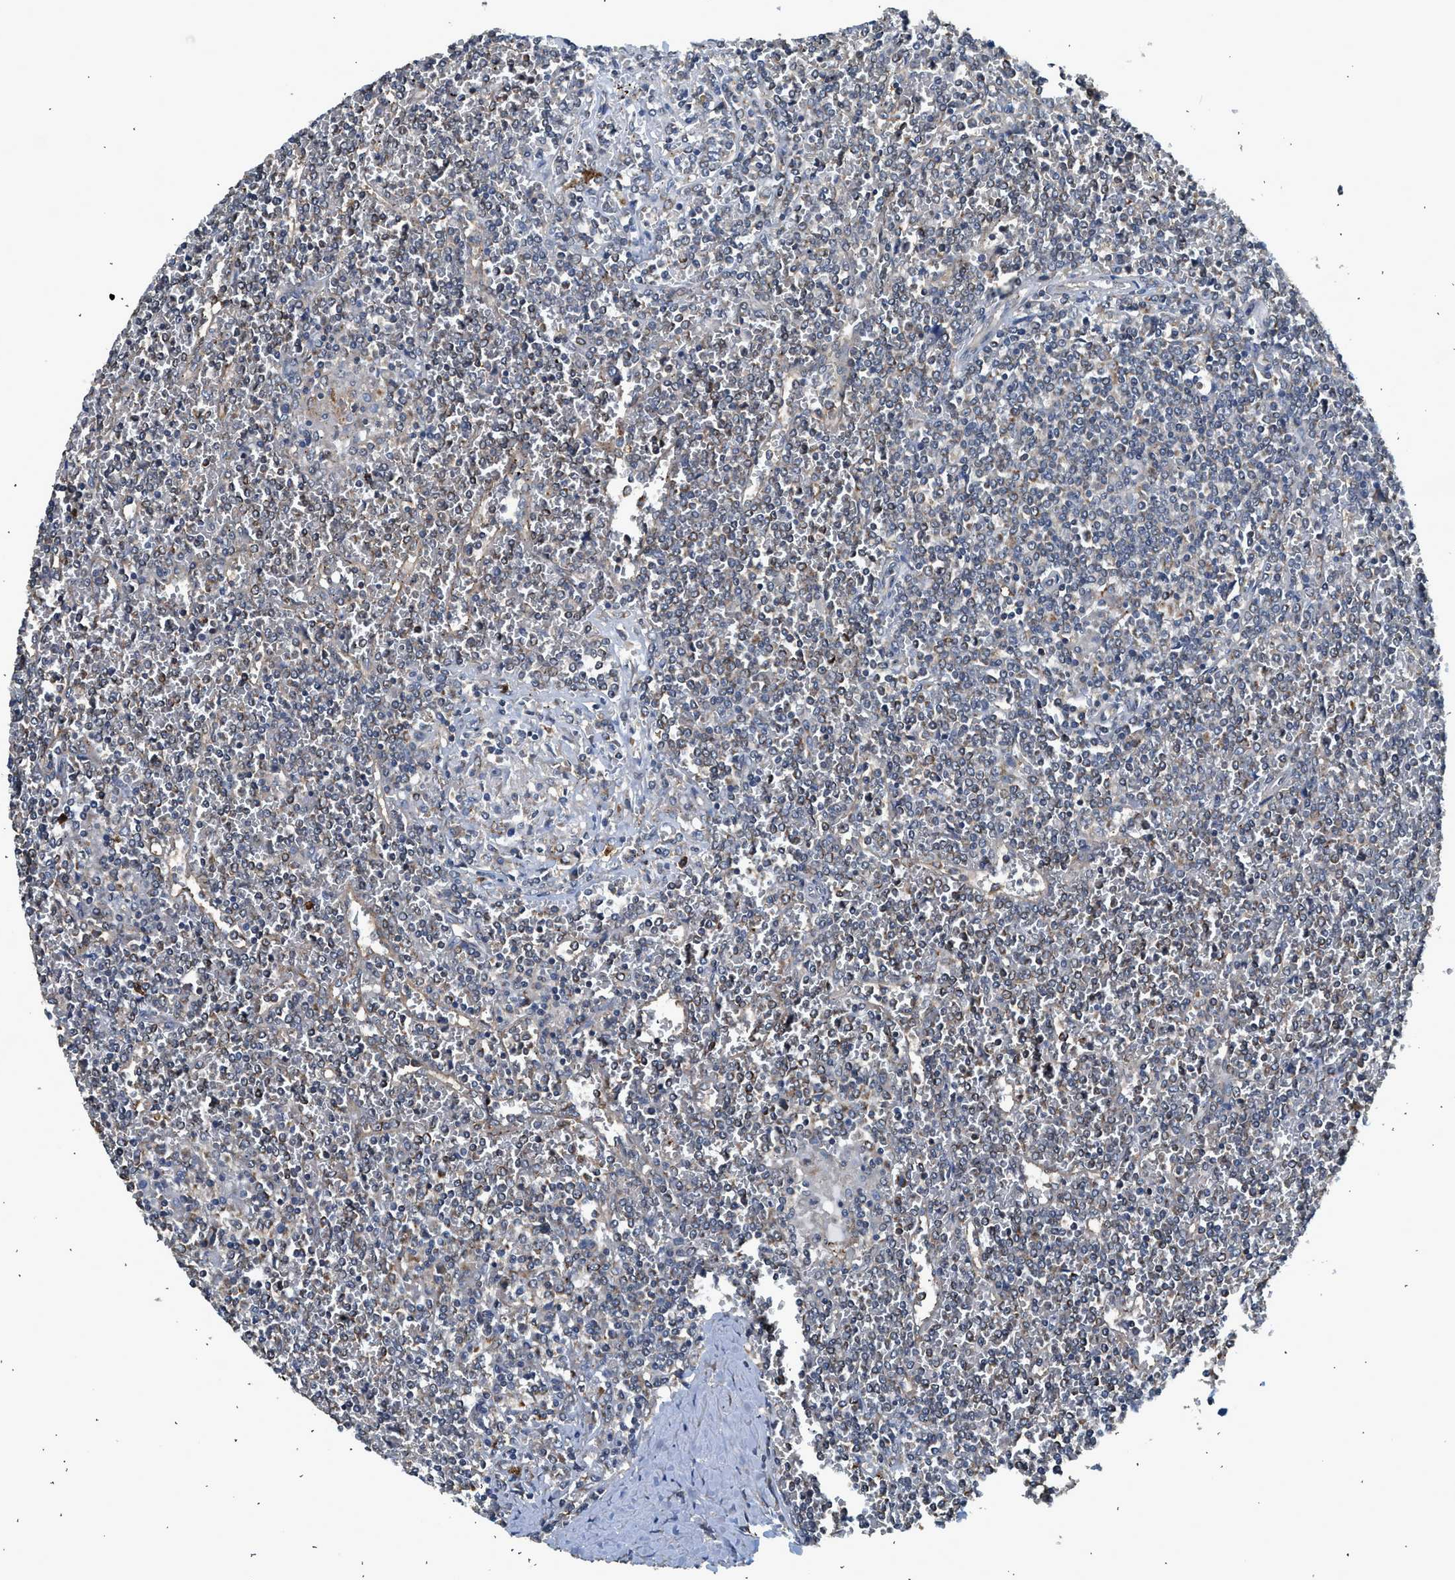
{"staining": {"intensity": "negative", "quantity": "none", "location": "none"}, "tissue": "lymphoma", "cell_type": "Tumor cells", "image_type": "cancer", "snomed": [{"axis": "morphology", "description": "Malignant lymphoma, non-Hodgkin's type, Low grade"}, {"axis": "topography", "description": "Spleen"}], "caption": "Immunohistochemistry histopathology image of human lymphoma stained for a protein (brown), which reveals no positivity in tumor cells.", "gene": "STARD3", "patient": {"sex": "female", "age": 19}}